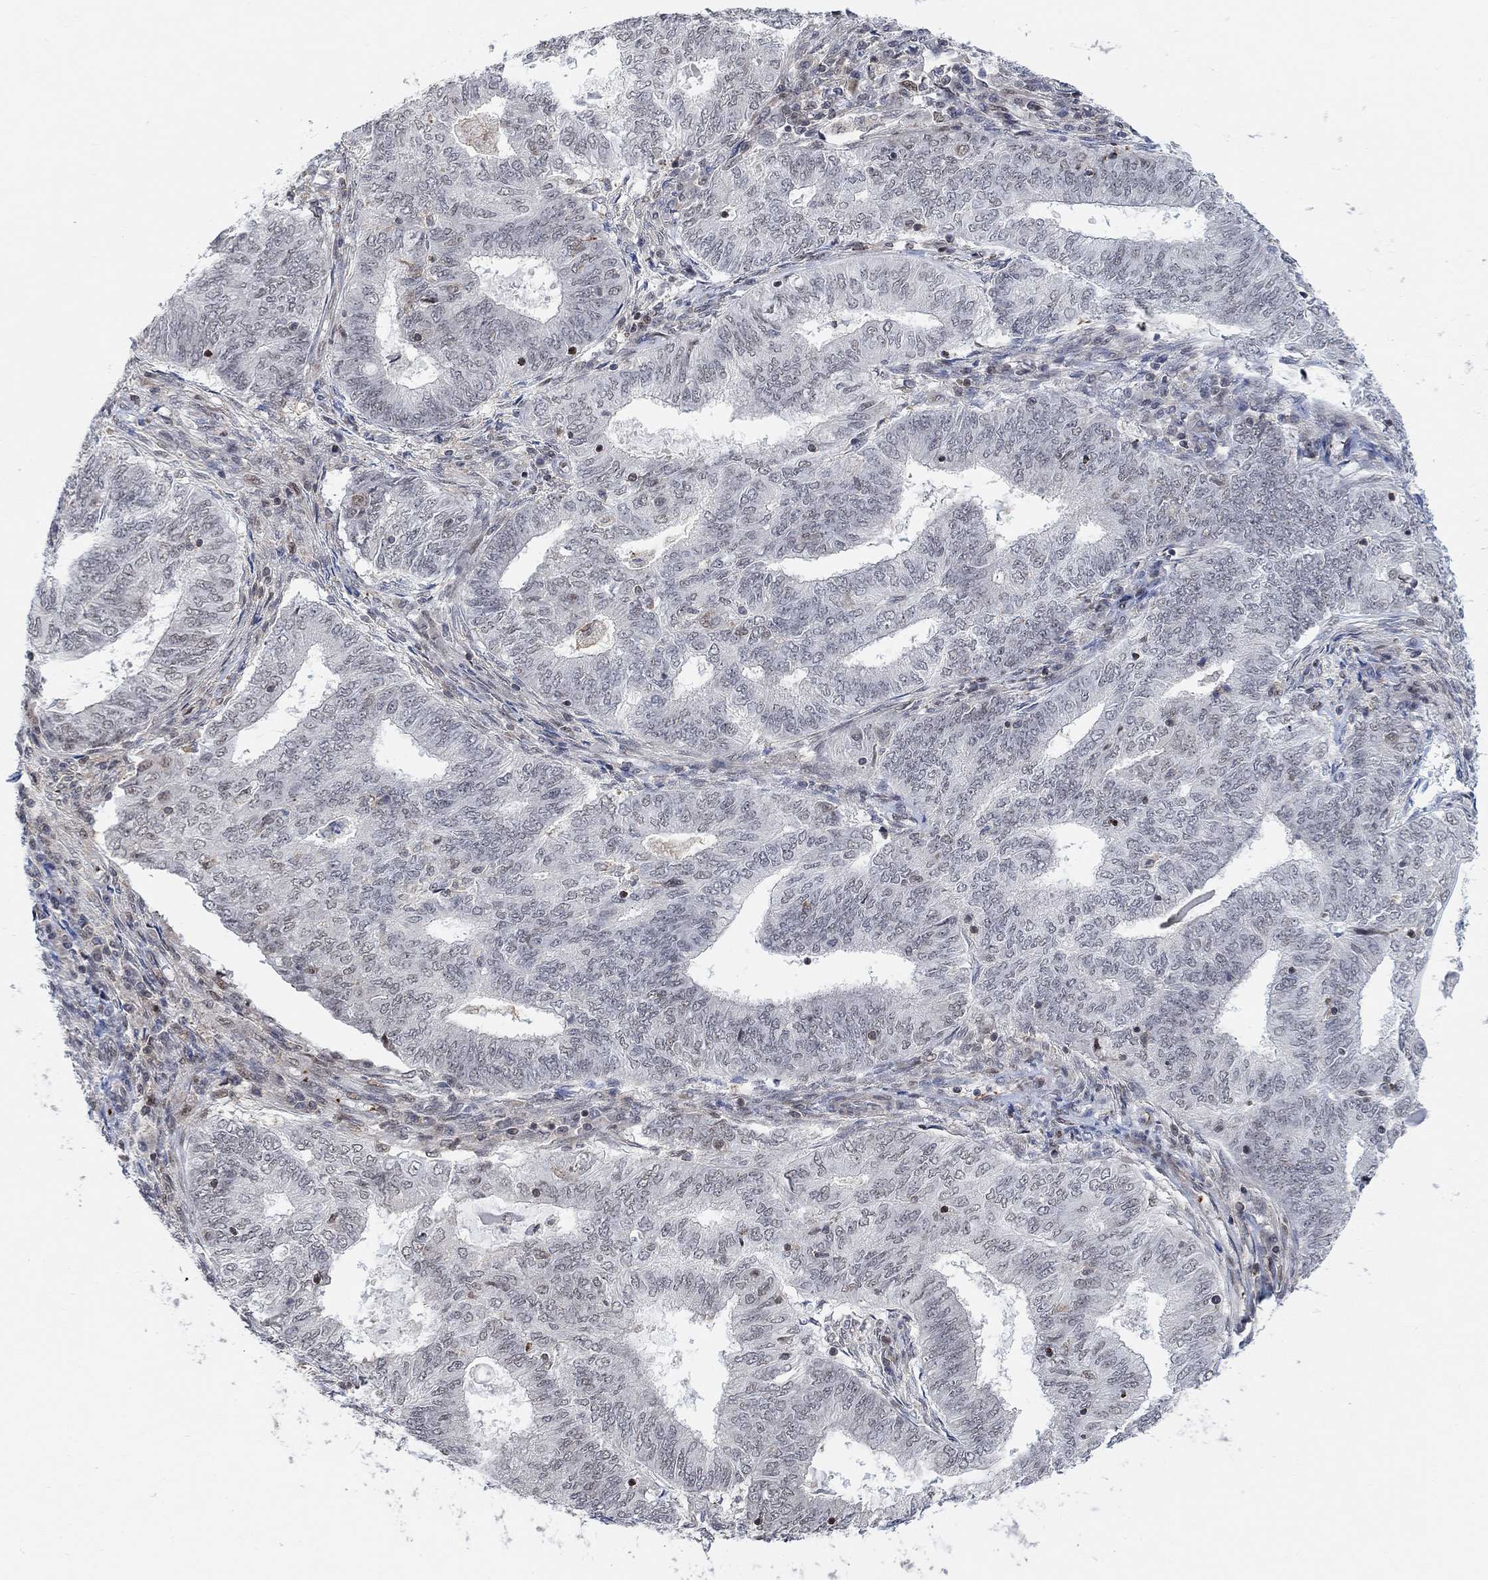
{"staining": {"intensity": "negative", "quantity": "none", "location": "none"}, "tissue": "endometrial cancer", "cell_type": "Tumor cells", "image_type": "cancer", "snomed": [{"axis": "morphology", "description": "Adenocarcinoma, NOS"}, {"axis": "topography", "description": "Endometrium"}], "caption": "Protein analysis of adenocarcinoma (endometrial) exhibits no significant positivity in tumor cells.", "gene": "PWWP2B", "patient": {"sex": "female", "age": 62}}